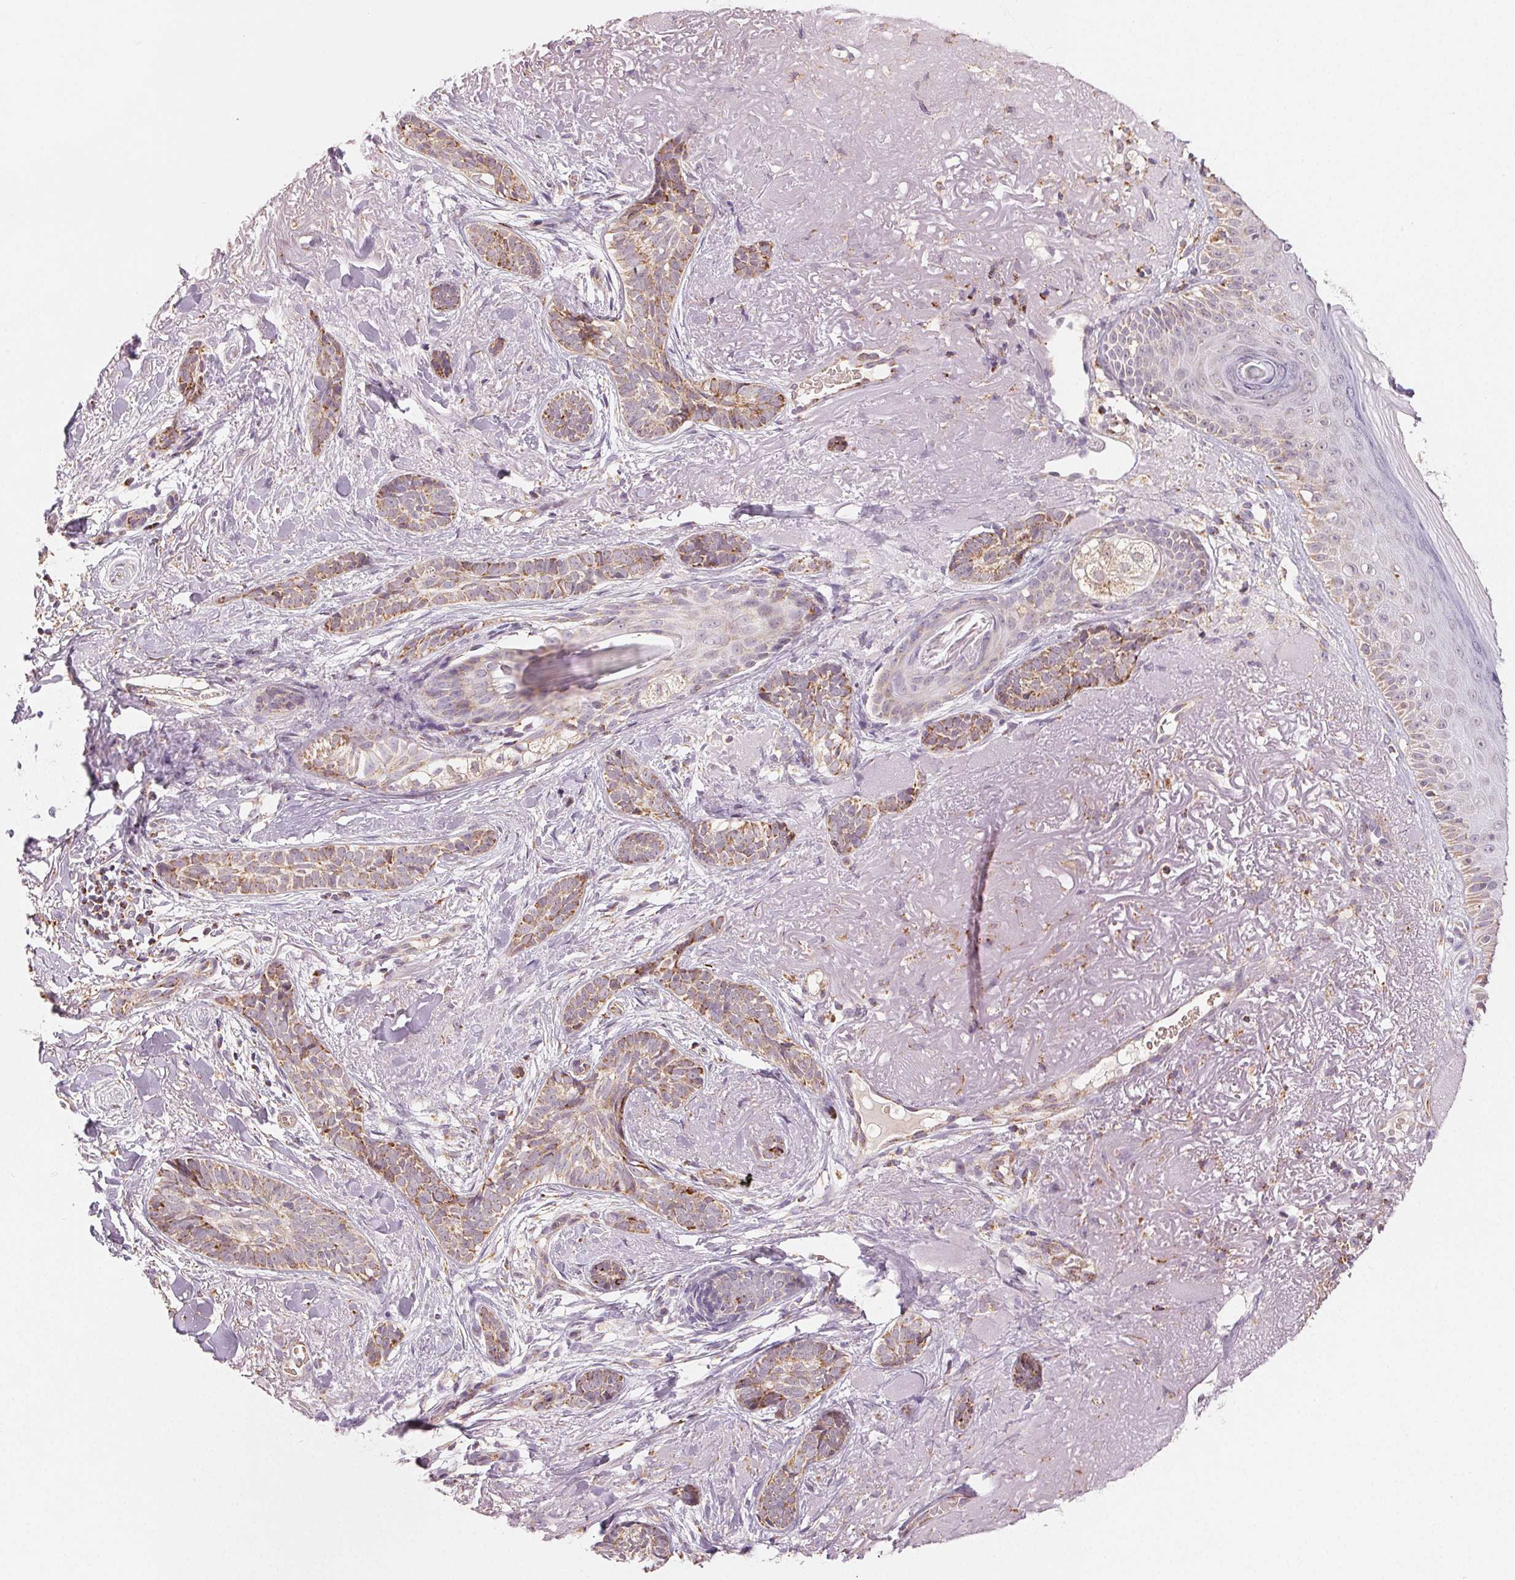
{"staining": {"intensity": "moderate", "quantity": "<25%", "location": "cytoplasmic/membranous"}, "tissue": "skin cancer", "cell_type": "Tumor cells", "image_type": "cancer", "snomed": [{"axis": "morphology", "description": "Basal cell carcinoma"}, {"axis": "morphology", "description": "BCC, high aggressive"}, {"axis": "topography", "description": "Skin"}], "caption": "High-magnification brightfield microscopy of skin cancer (bcc,  high aggressive) stained with DAB (3,3'-diaminobenzidine) (brown) and counterstained with hematoxylin (blue). tumor cells exhibit moderate cytoplasmic/membranous staining is appreciated in approximately<25% of cells.", "gene": "HINT2", "patient": {"sex": "female", "age": 79}}